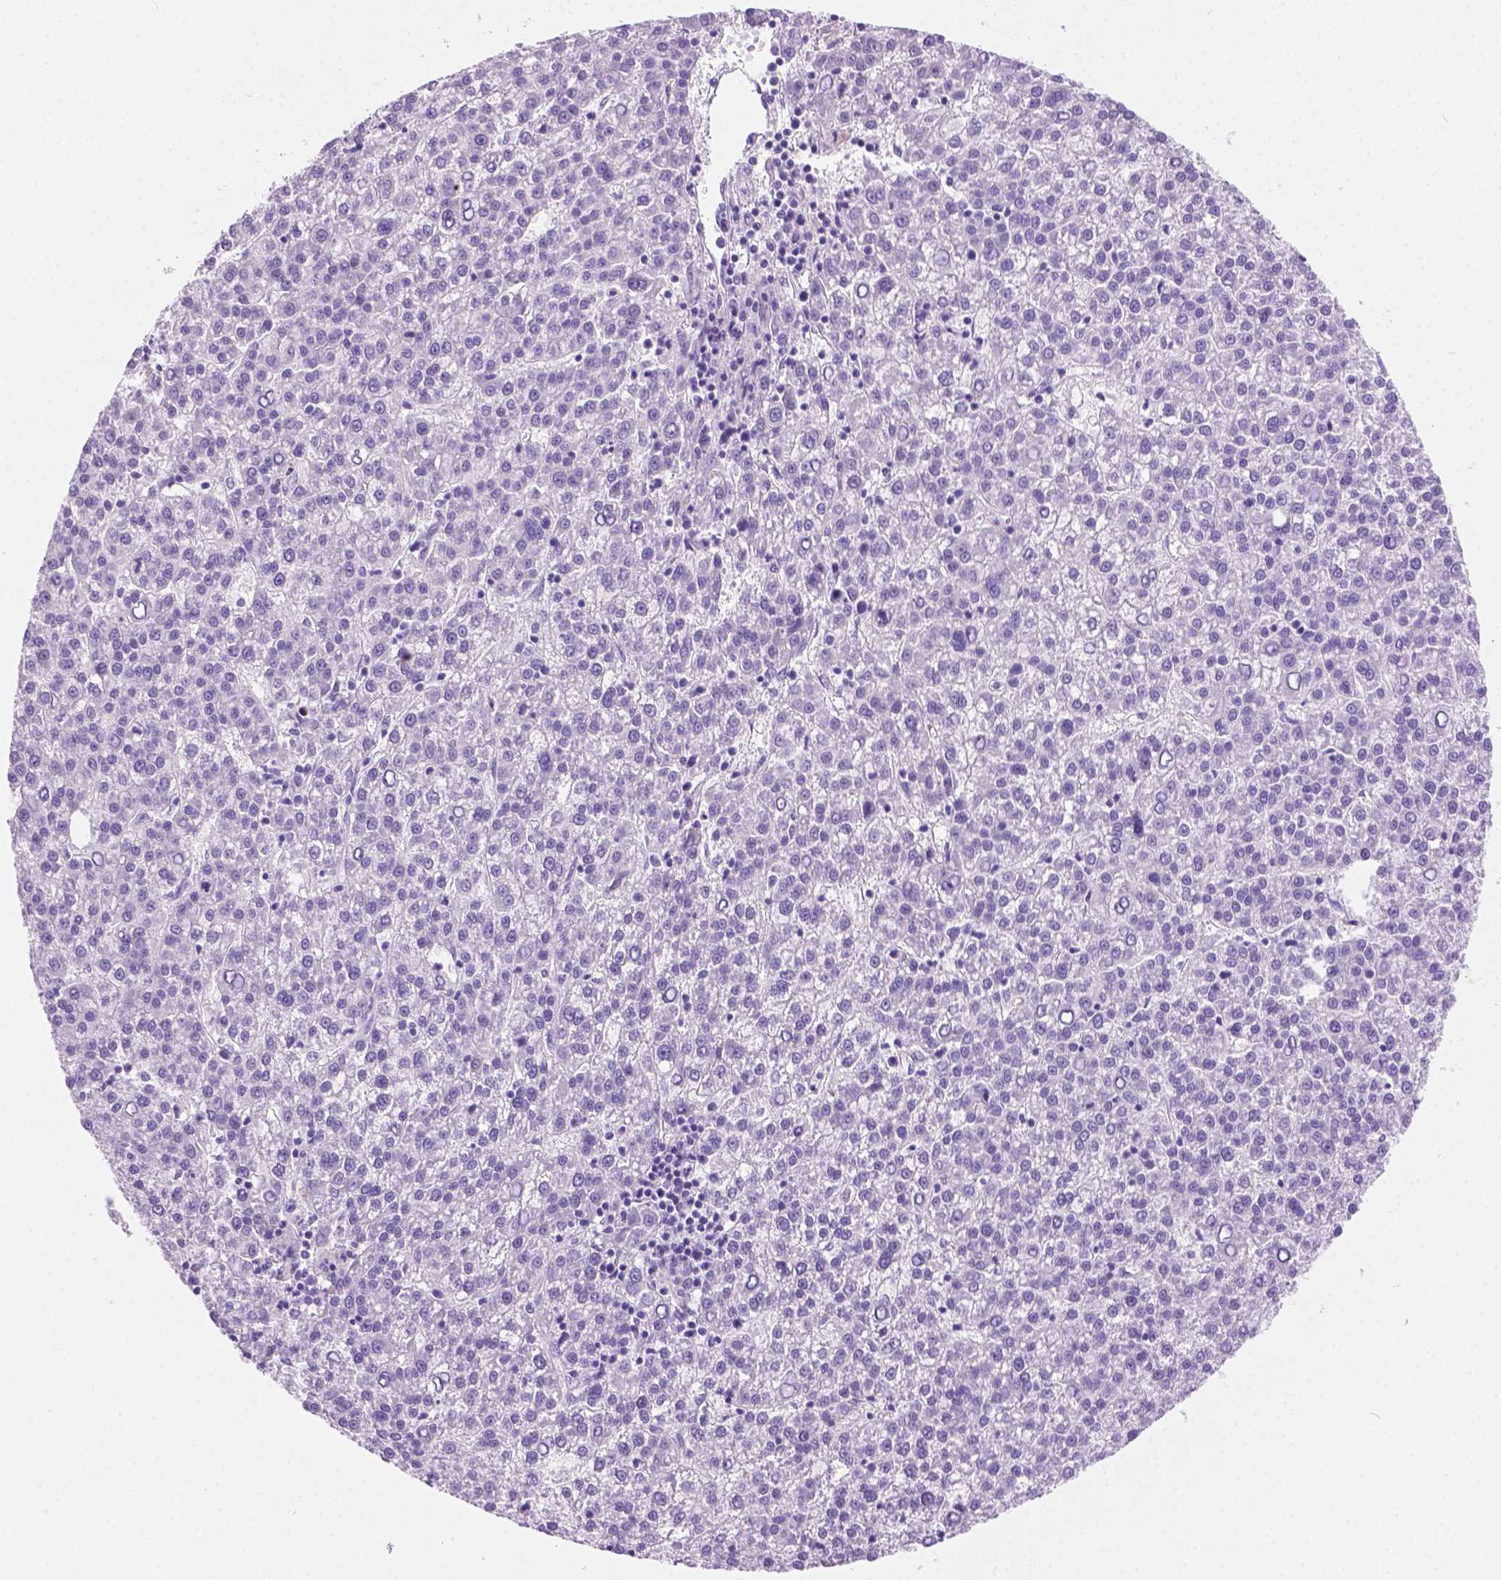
{"staining": {"intensity": "negative", "quantity": "none", "location": "none"}, "tissue": "liver cancer", "cell_type": "Tumor cells", "image_type": "cancer", "snomed": [{"axis": "morphology", "description": "Carcinoma, Hepatocellular, NOS"}, {"axis": "topography", "description": "Liver"}], "caption": "Liver cancer (hepatocellular carcinoma) was stained to show a protein in brown. There is no significant expression in tumor cells. (Stains: DAB (3,3'-diaminobenzidine) immunohistochemistry with hematoxylin counter stain, Microscopy: brightfield microscopy at high magnification).", "gene": "ARMS2", "patient": {"sex": "female", "age": 58}}